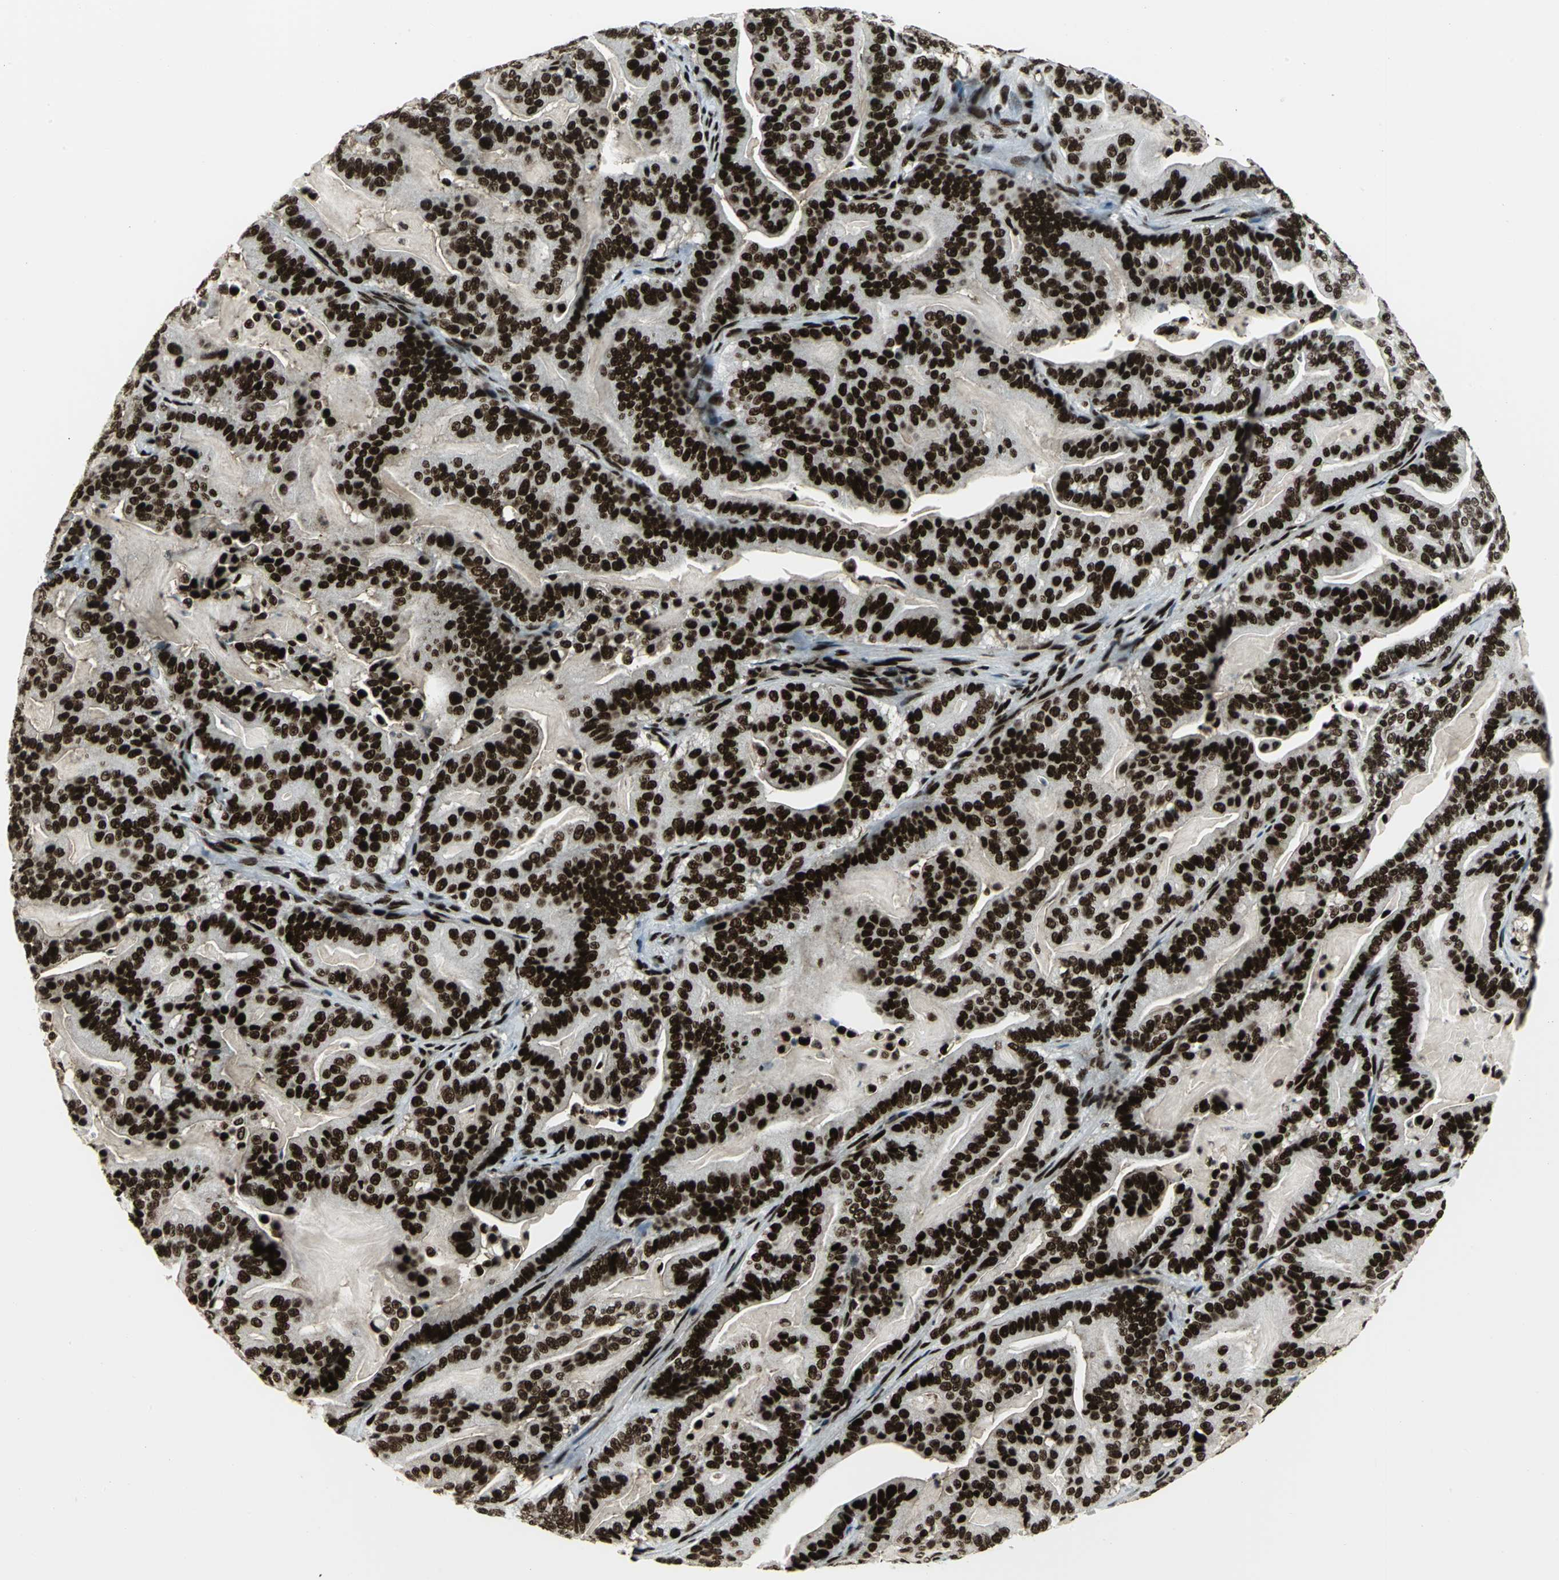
{"staining": {"intensity": "strong", "quantity": ">75%", "location": "nuclear"}, "tissue": "pancreatic cancer", "cell_type": "Tumor cells", "image_type": "cancer", "snomed": [{"axis": "morphology", "description": "Adenocarcinoma, NOS"}, {"axis": "topography", "description": "Pancreas"}], "caption": "Brown immunohistochemical staining in human adenocarcinoma (pancreatic) reveals strong nuclear positivity in about >75% of tumor cells.", "gene": "SMARCA4", "patient": {"sex": "male", "age": 63}}